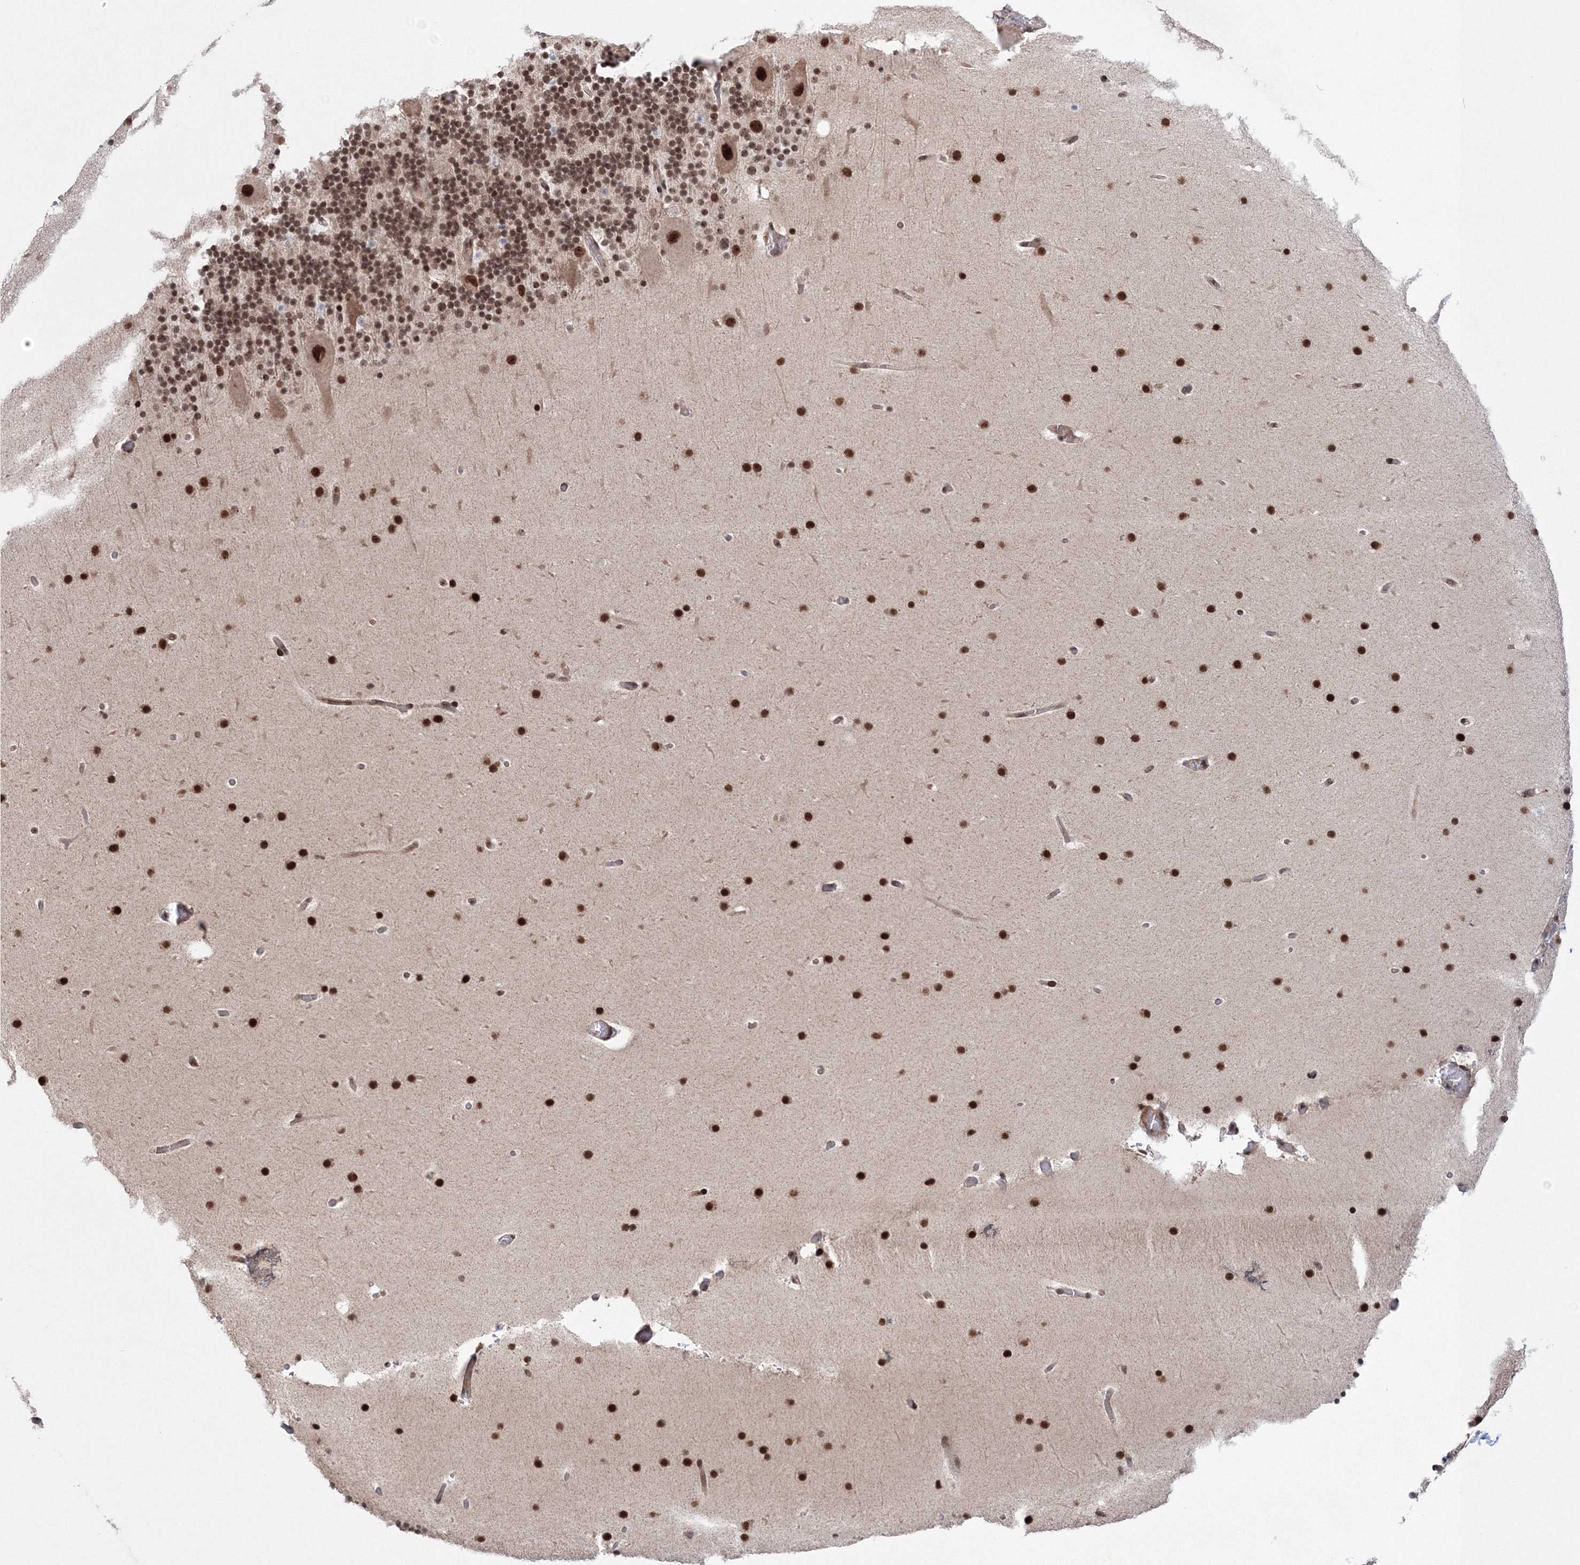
{"staining": {"intensity": "moderate", "quantity": ">75%", "location": "nuclear"}, "tissue": "cerebellum", "cell_type": "Cells in granular layer", "image_type": "normal", "snomed": [{"axis": "morphology", "description": "Normal tissue, NOS"}, {"axis": "topography", "description": "Cerebellum"}], "caption": "DAB (3,3'-diaminobenzidine) immunohistochemical staining of normal cerebellum demonstrates moderate nuclear protein staining in about >75% of cells in granular layer.", "gene": "NOA1", "patient": {"sex": "male", "age": 57}}